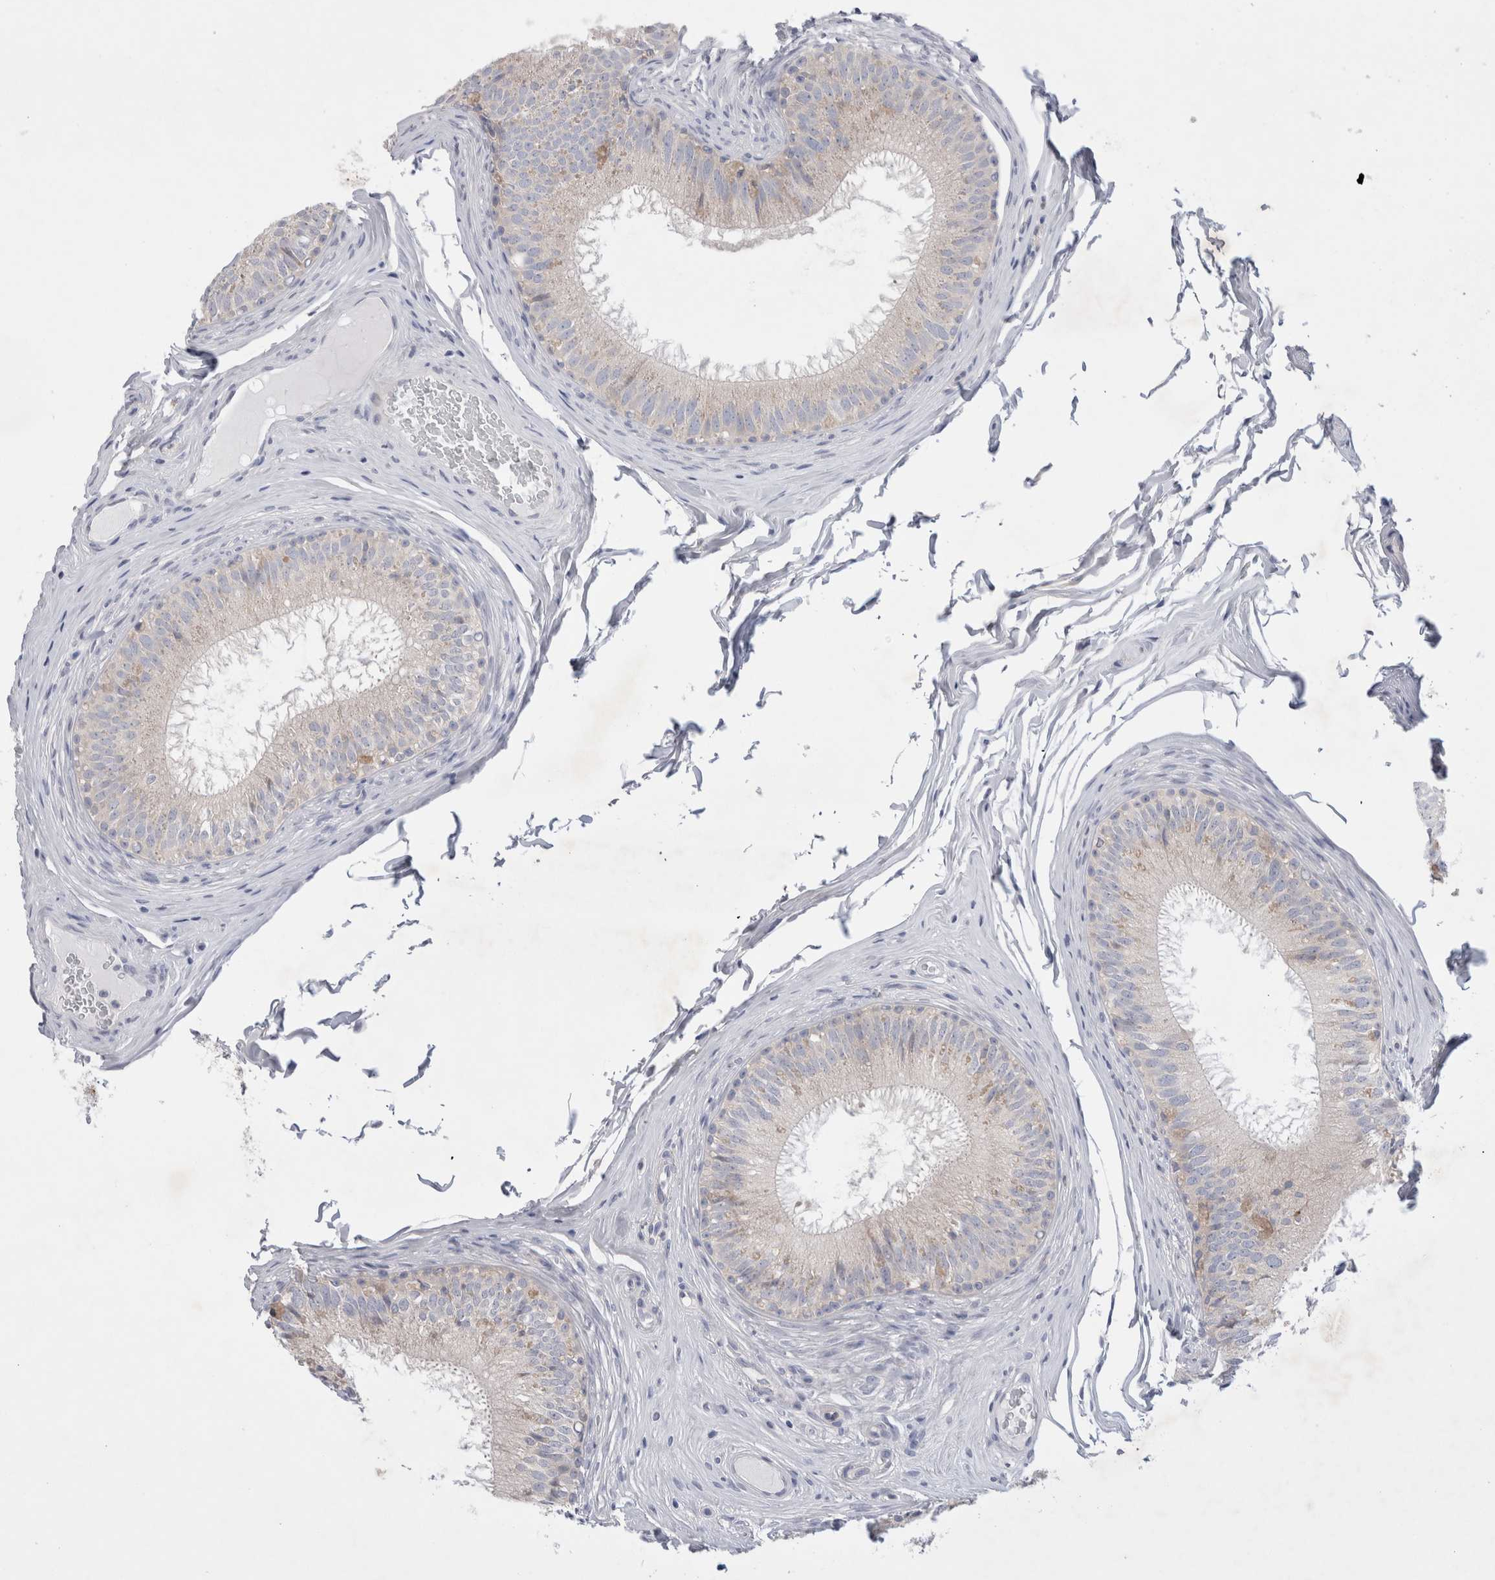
{"staining": {"intensity": "weak", "quantity": "<25%", "location": "cytoplasmic/membranous"}, "tissue": "epididymis", "cell_type": "Glandular cells", "image_type": "normal", "snomed": [{"axis": "morphology", "description": "Normal tissue, NOS"}, {"axis": "topography", "description": "Epididymis"}], "caption": "An IHC image of unremarkable epididymis is shown. There is no staining in glandular cells of epididymis. Brightfield microscopy of immunohistochemistry (IHC) stained with DAB (3,3'-diaminobenzidine) (brown) and hematoxylin (blue), captured at high magnification.", "gene": "RBM12B", "patient": {"sex": "male", "age": 32}}